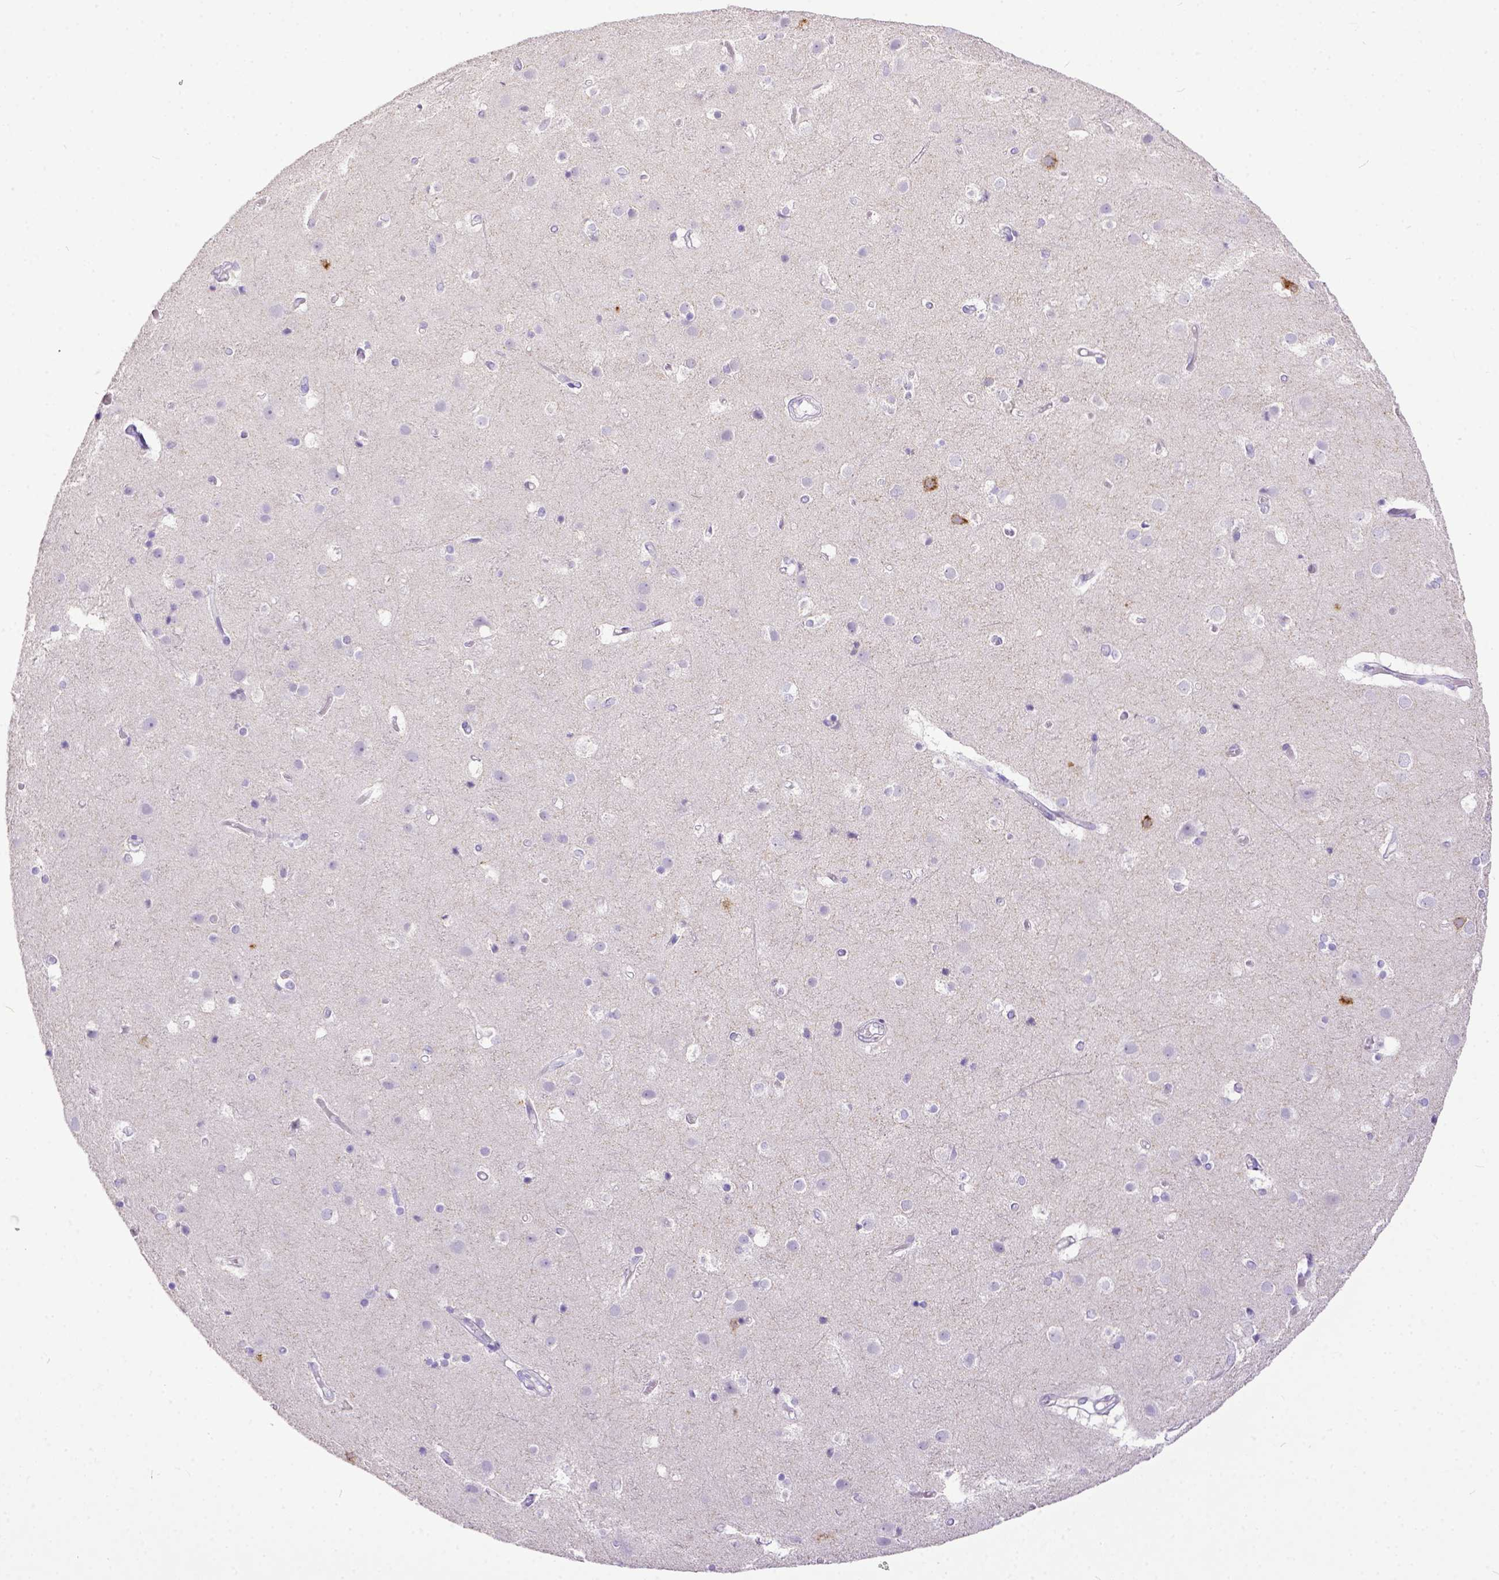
{"staining": {"intensity": "negative", "quantity": "none", "location": "none"}, "tissue": "cerebral cortex", "cell_type": "Endothelial cells", "image_type": "normal", "snomed": [{"axis": "morphology", "description": "Normal tissue, NOS"}, {"axis": "topography", "description": "Cerebral cortex"}], "caption": "IHC photomicrograph of normal cerebral cortex stained for a protein (brown), which demonstrates no staining in endothelial cells.", "gene": "KIT", "patient": {"sex": "female", "age": 52}}